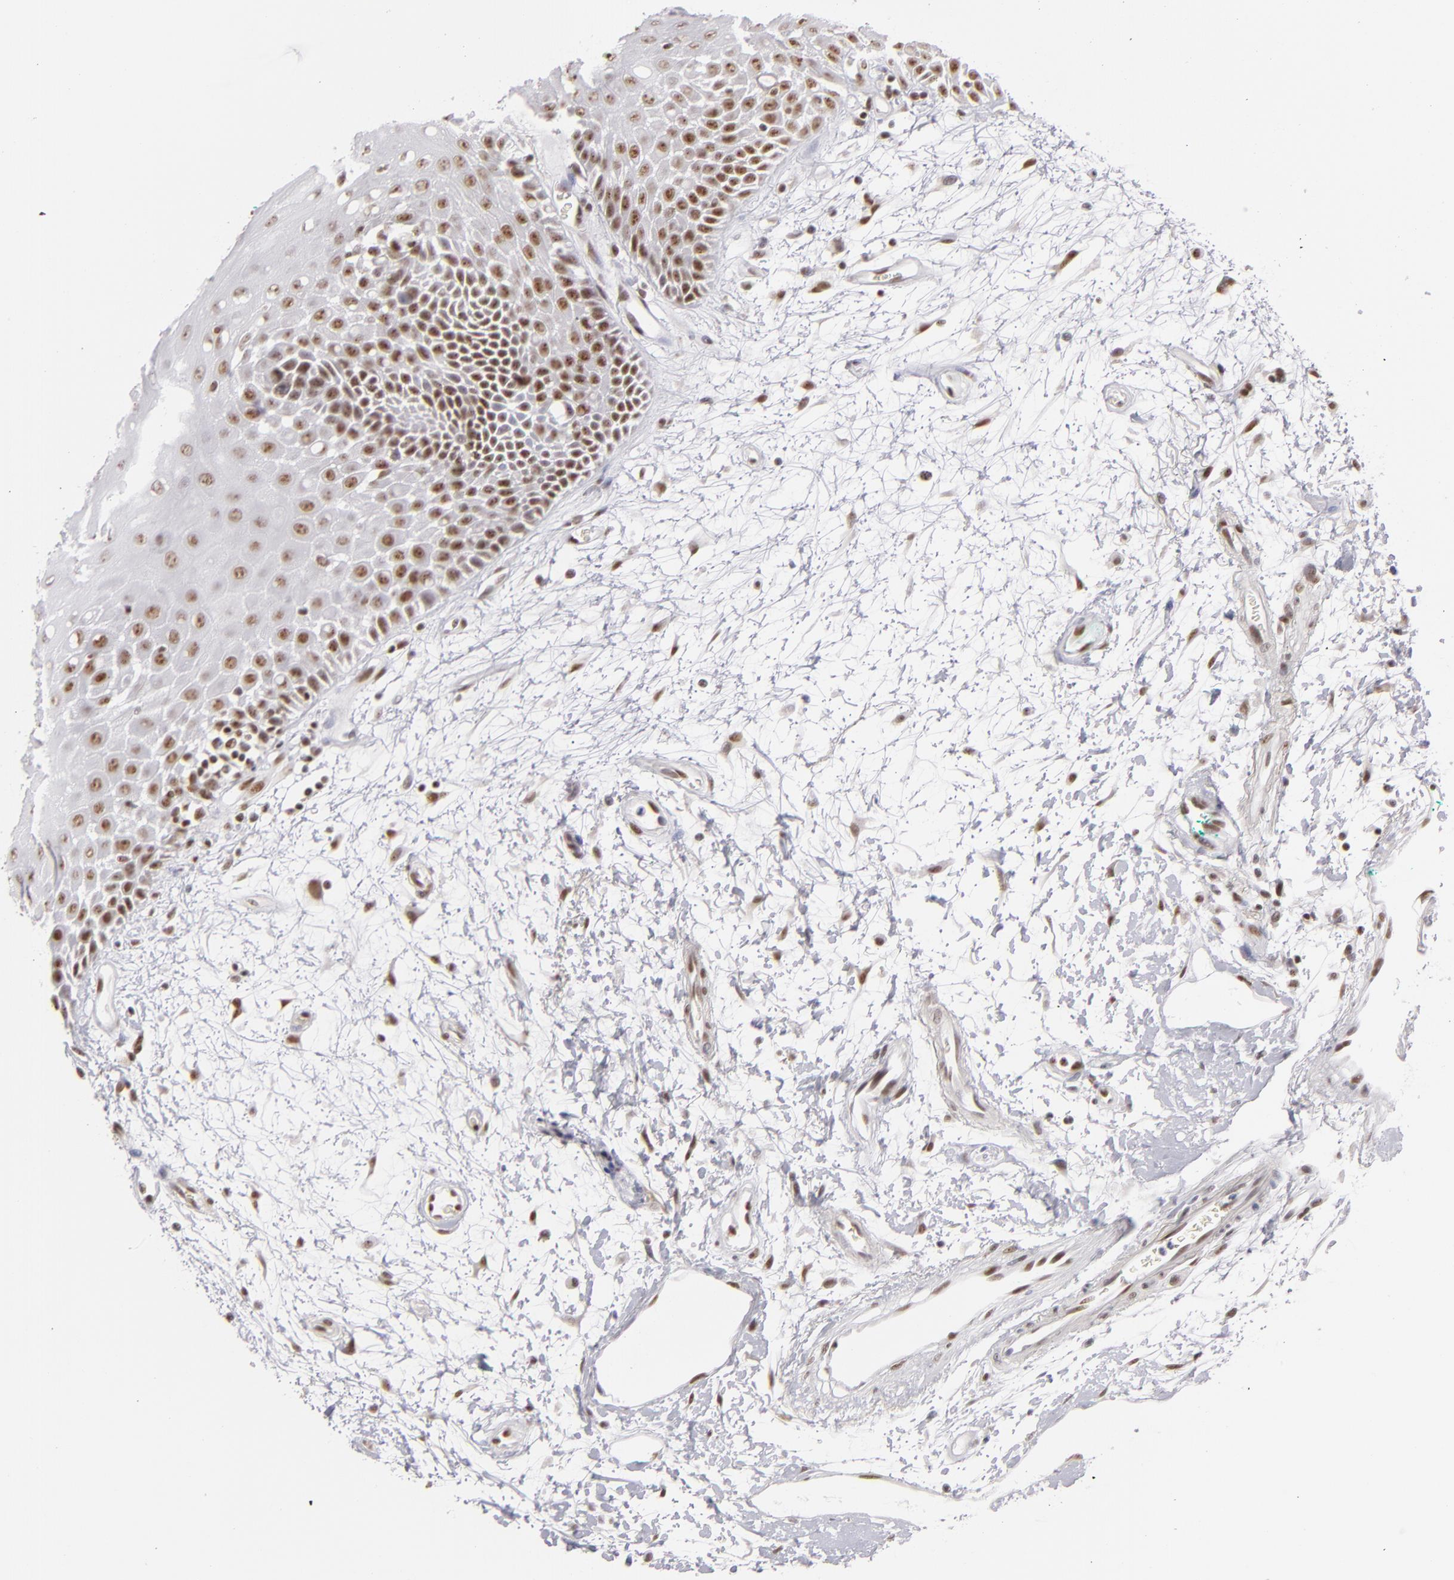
{"staining": {"intensity": "moderate", "quantity": ">75%", "location": "nuclear"}, "tissue": "oral mucosa", "cell_type": "Squamous epithelial cells", "image_type": "normal", "snomed": [{"axis": "morphology", "description": "Normal tissue, NOS"}, {"axis": "morphology", "description": "Squamous cell carcinoma, NOS"}, {"axis": "topography", "description": "Skeletal muscle"}, {"axis": "topography", "description": "Oral tissue"}, {"axis": "topography", "description": "Head-Neck"}], "caption": "A histopathology image of oral mucosa stained for a protein exhibits moderate nuclear brown staining in squamous epithelial cells. (DAB = brown stain, brightfield microscopy at high magnification).", "gene": "DAXX", "patient": {"sex": "female", "age": 84}}